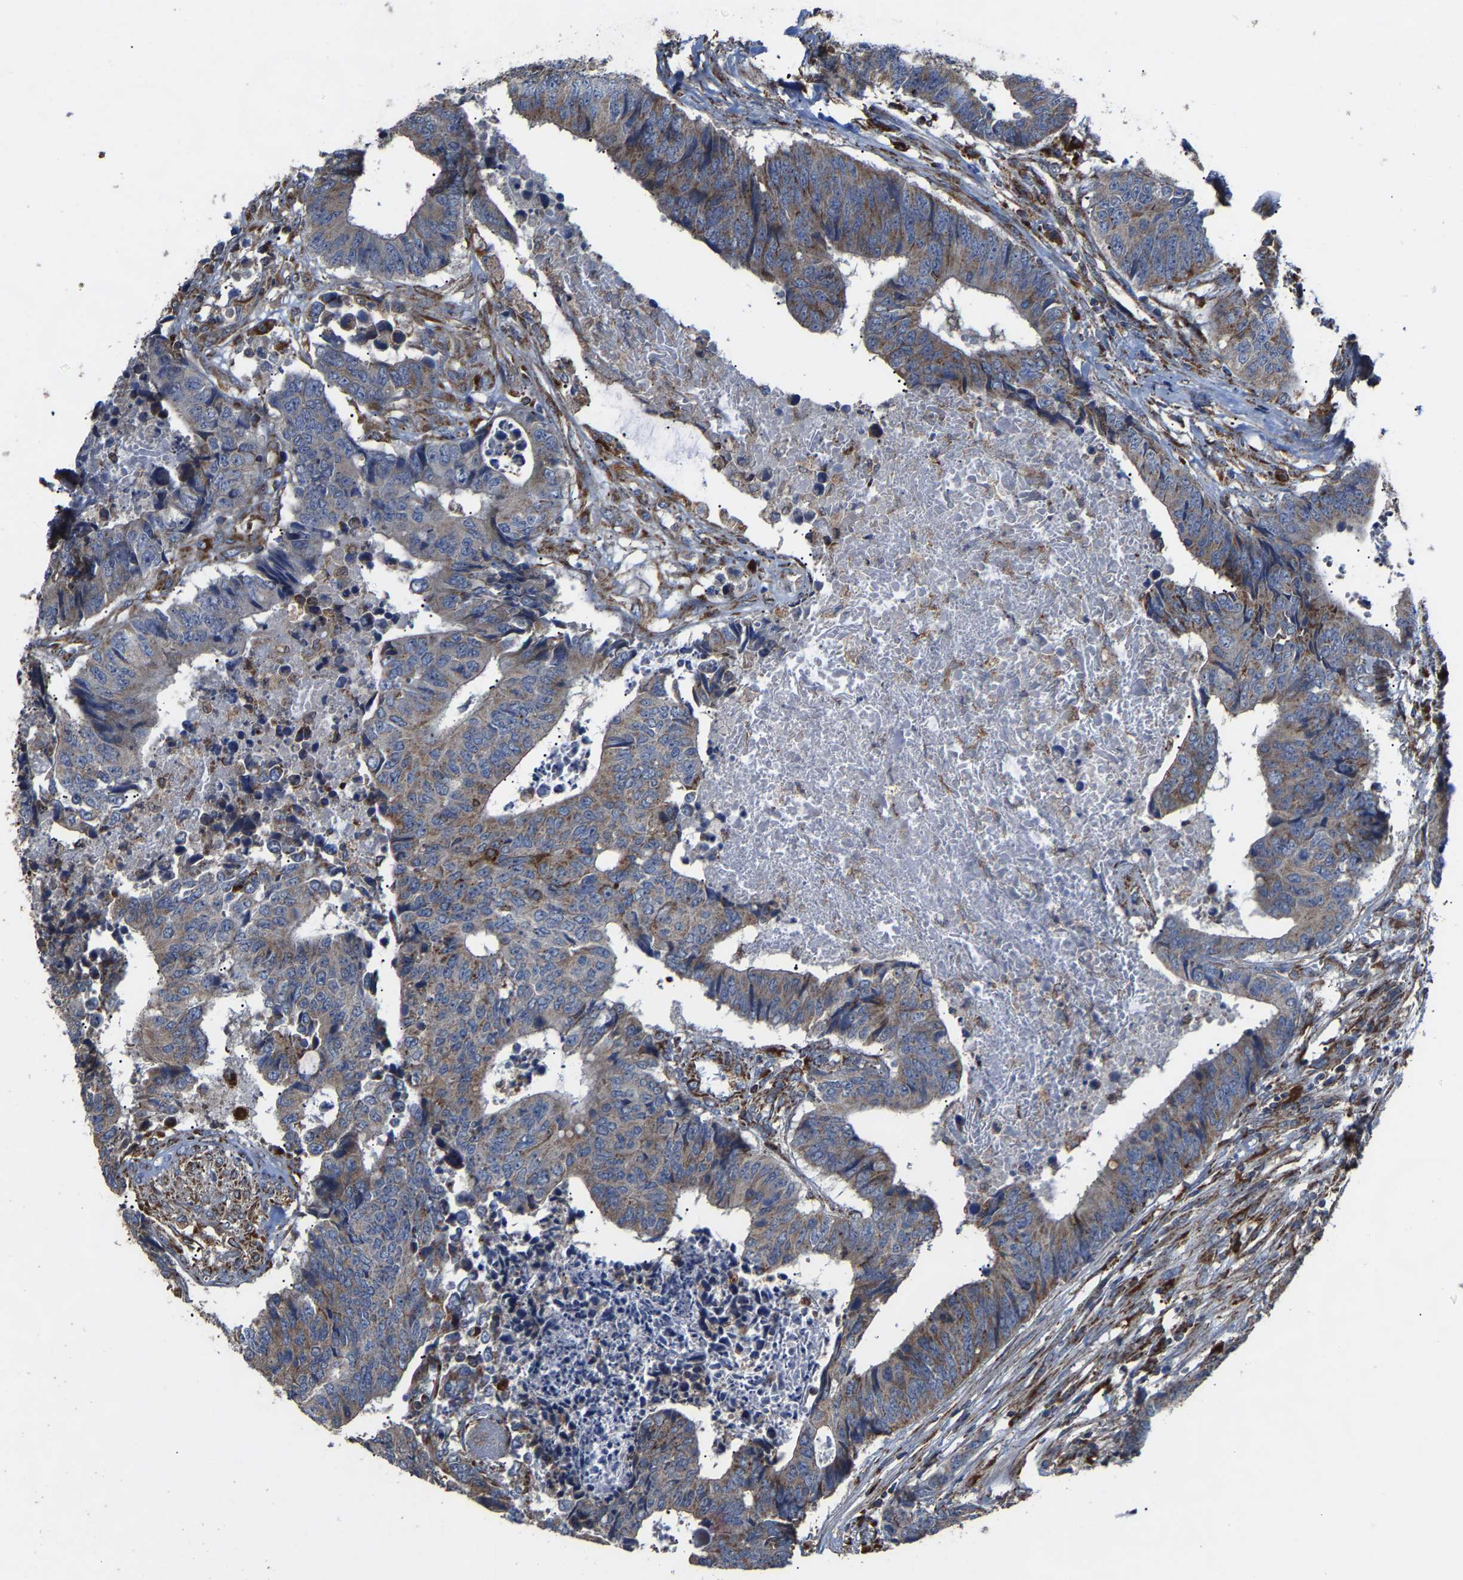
{"staining": {"intensity": "weak", "quantity": "25%-75%", "location": "cytoplasmic/membranous"}, "tissue": "colorectal cancer", "cell_type": "Tumor cells", "image_type": "cancer", "snomed": [{"axis": "morphology", "description": "Adenocarcinoma, NOS"}, {"axis": "topography", "description": "Rectum"}], "caption": "Adenocarcinoma (colorectal) stained with a protein marker exhibits weak staining in tumor cells.", "gene": "NDUFV3", "patient": {"sex": "male", "age": 84}}